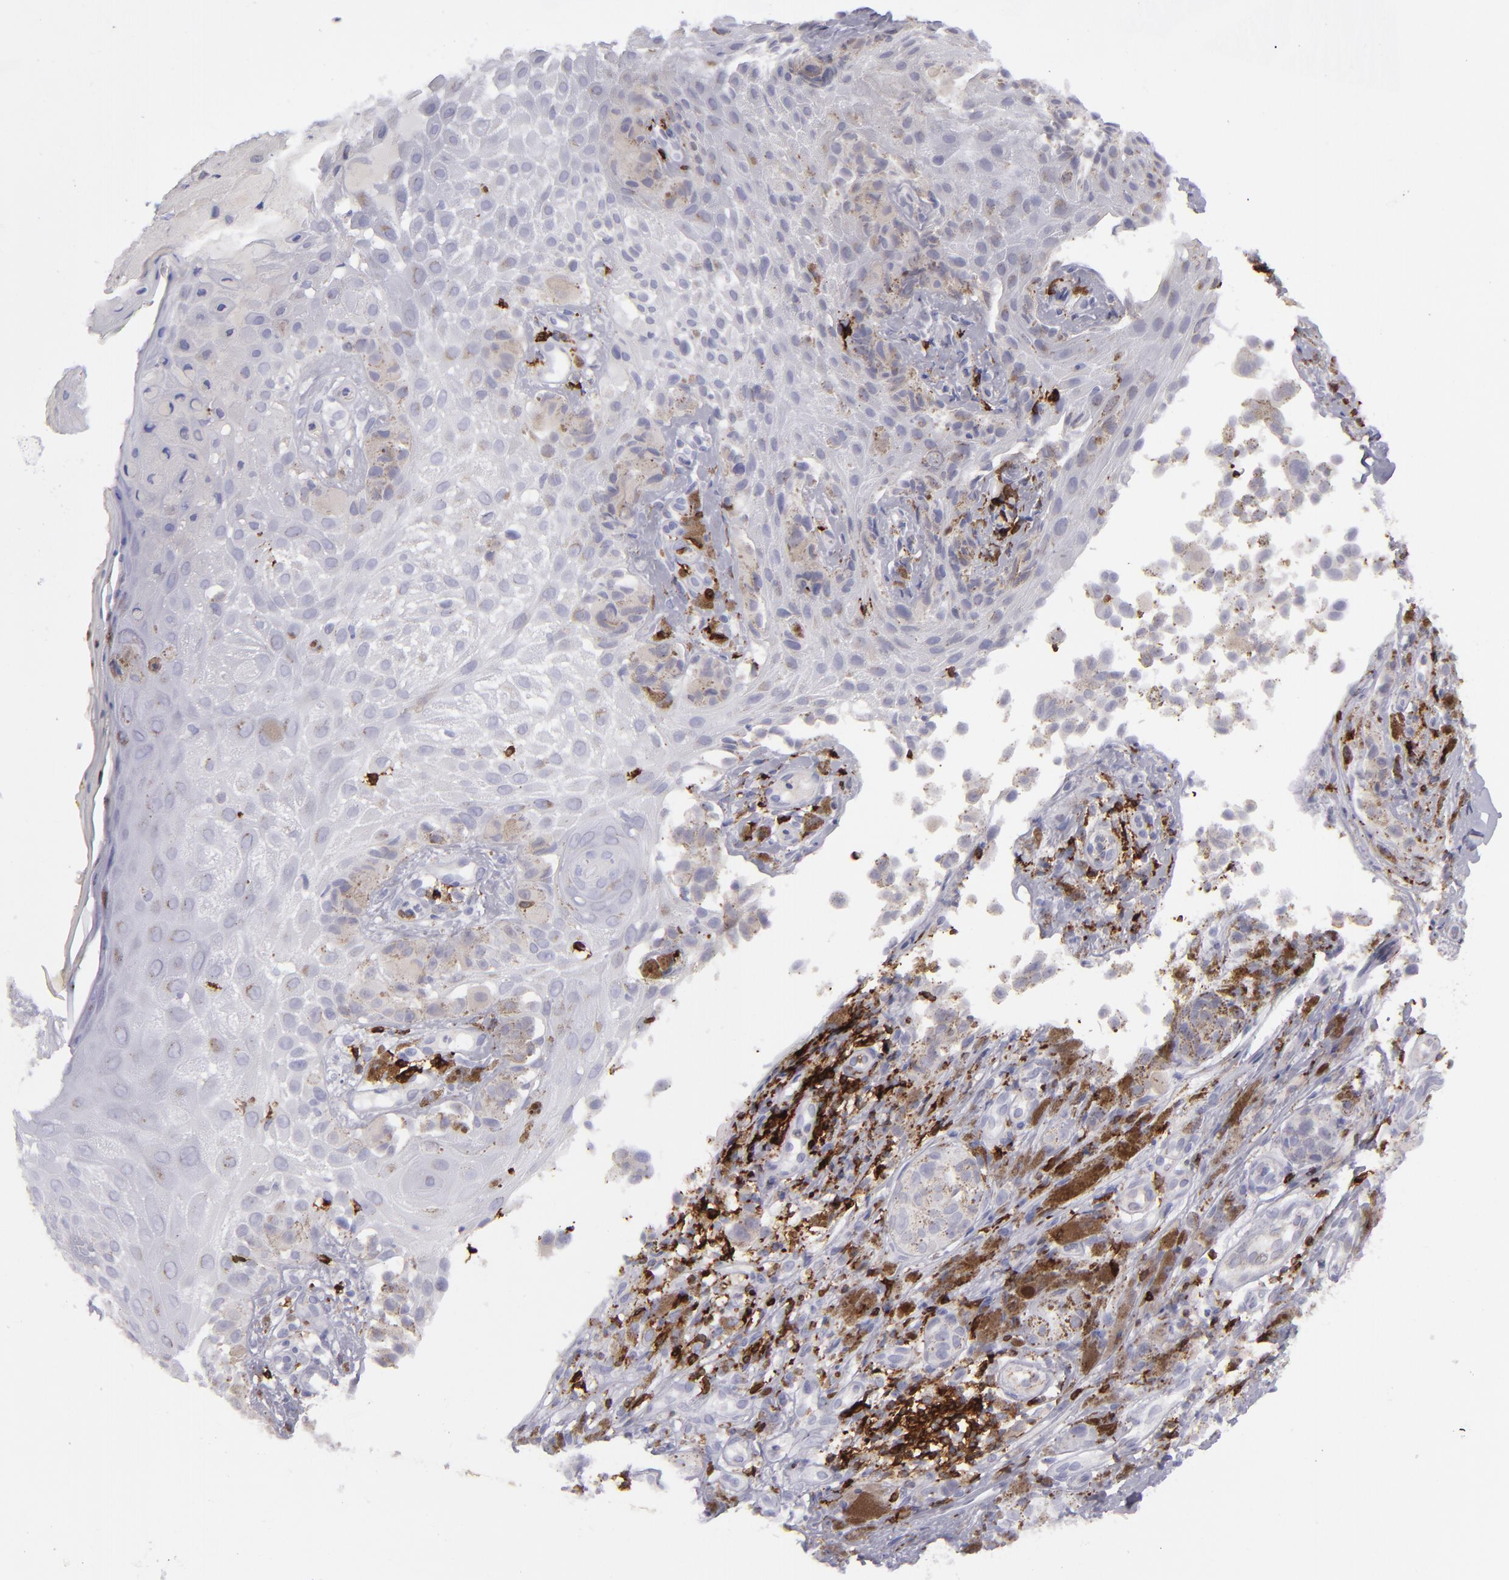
{"staining": {"intensity": "negative", "quantity": "none", "location": "none"}, "tissue": "melanoma", "cell_type": "Tumor cells", "image_type": "cancer", "snomed": [{"axis": "morphology", "description": "Malignant melanoma, NOS"}, {"axis": "topography", "description": "Skin"}], "caption": "There is no significant positivity in tumor cells of malignant melanoma.", "gene": "CD27", "patient": {"sex": "male", "age": 67}}